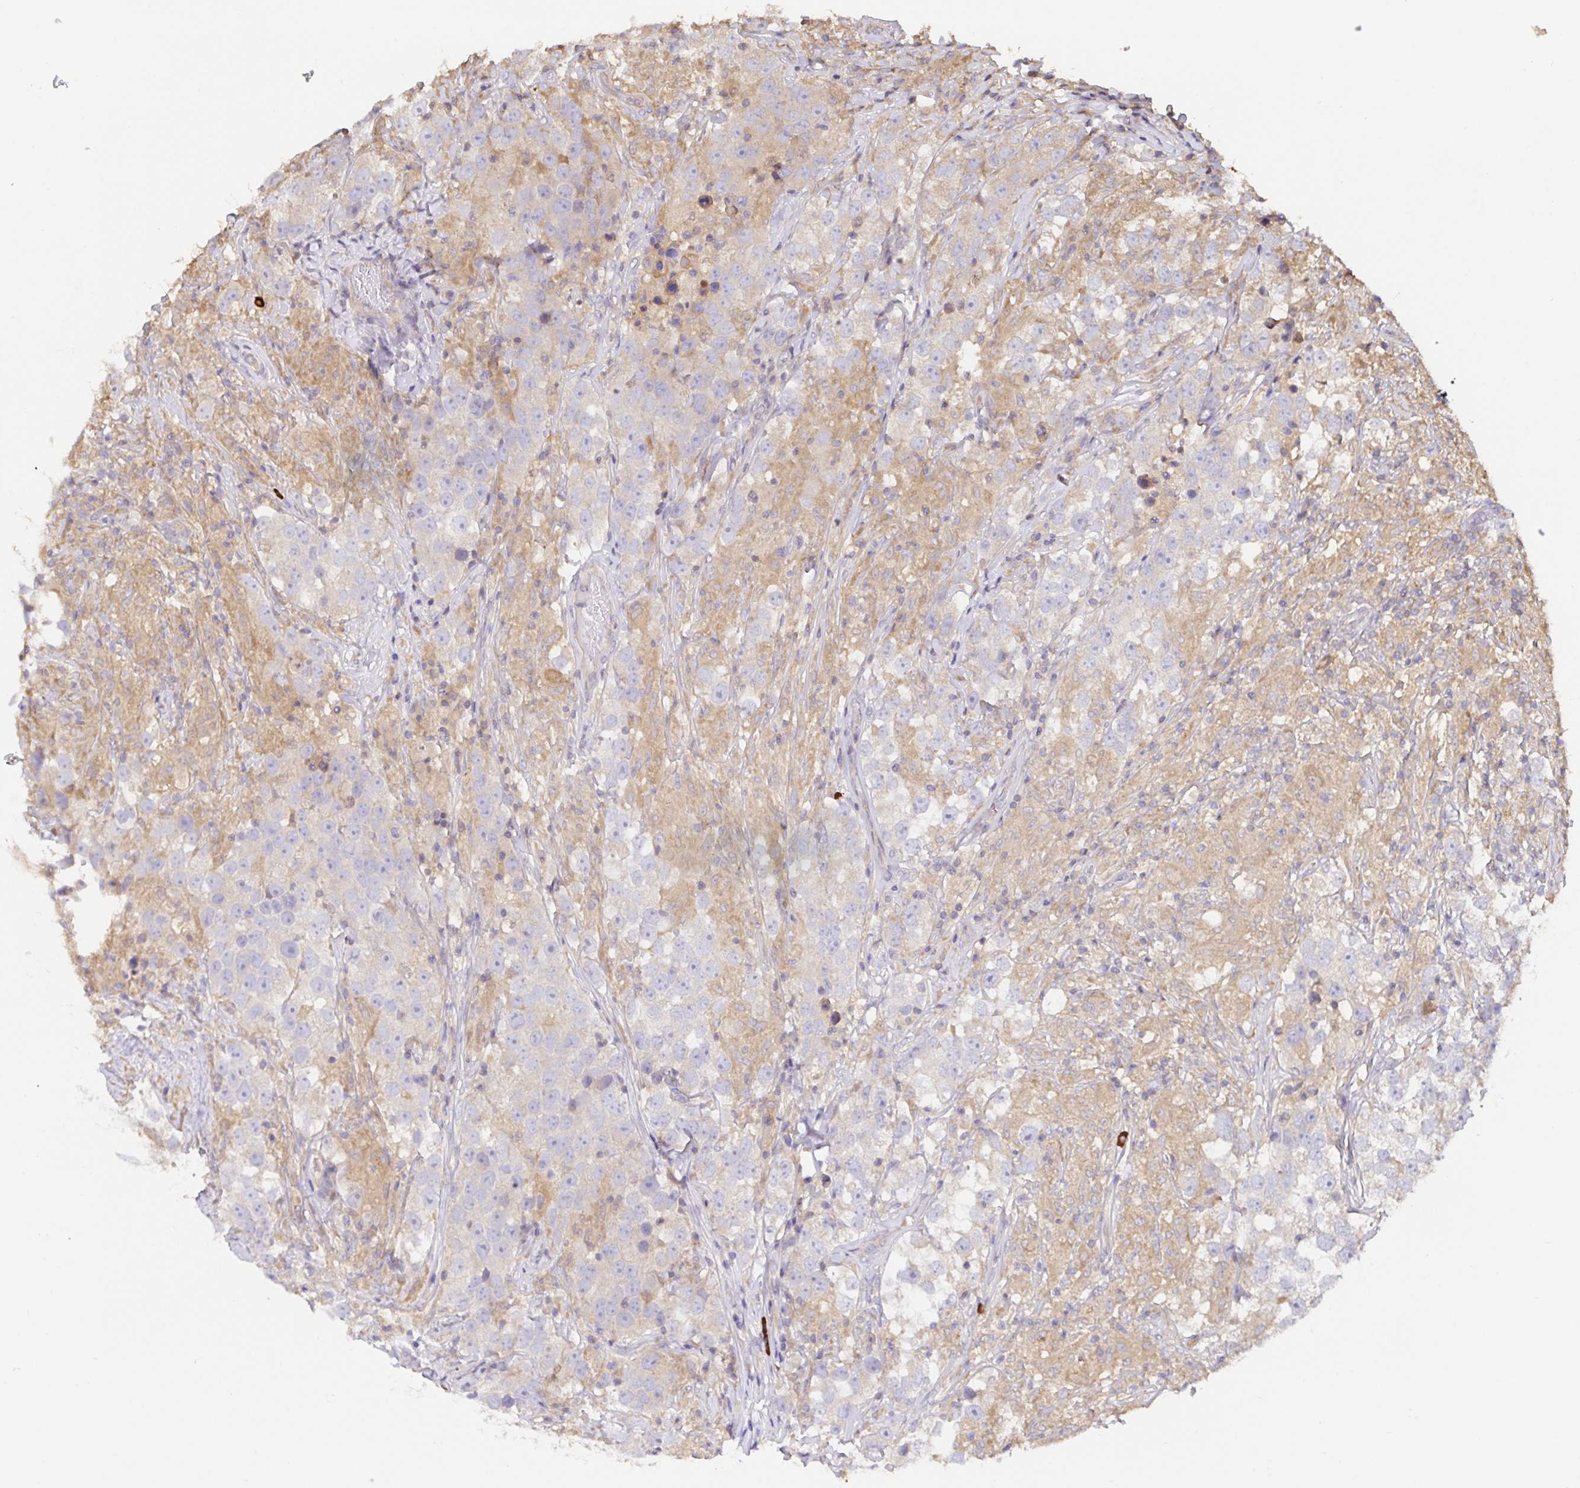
{"staining": {"intensity": "negative", "quantity": "none", "location": "none"}, "tissue": "testis cancer", "cell_type": "Tumor cells", "image_type": "cancer", "snomed": [{"axis": "morphology", "description": "Seminoma, NOS"}, {"axis": "topography", "description": "Testis"}], "caption": "DAB (3,3'-diaminobenzidine) immunohistochemical staining of testis cancer (seminoma) reveals no significant positivity in tumor cells.", "gene": "HAGH", "patient": {"sex": "male", "age": 46}}